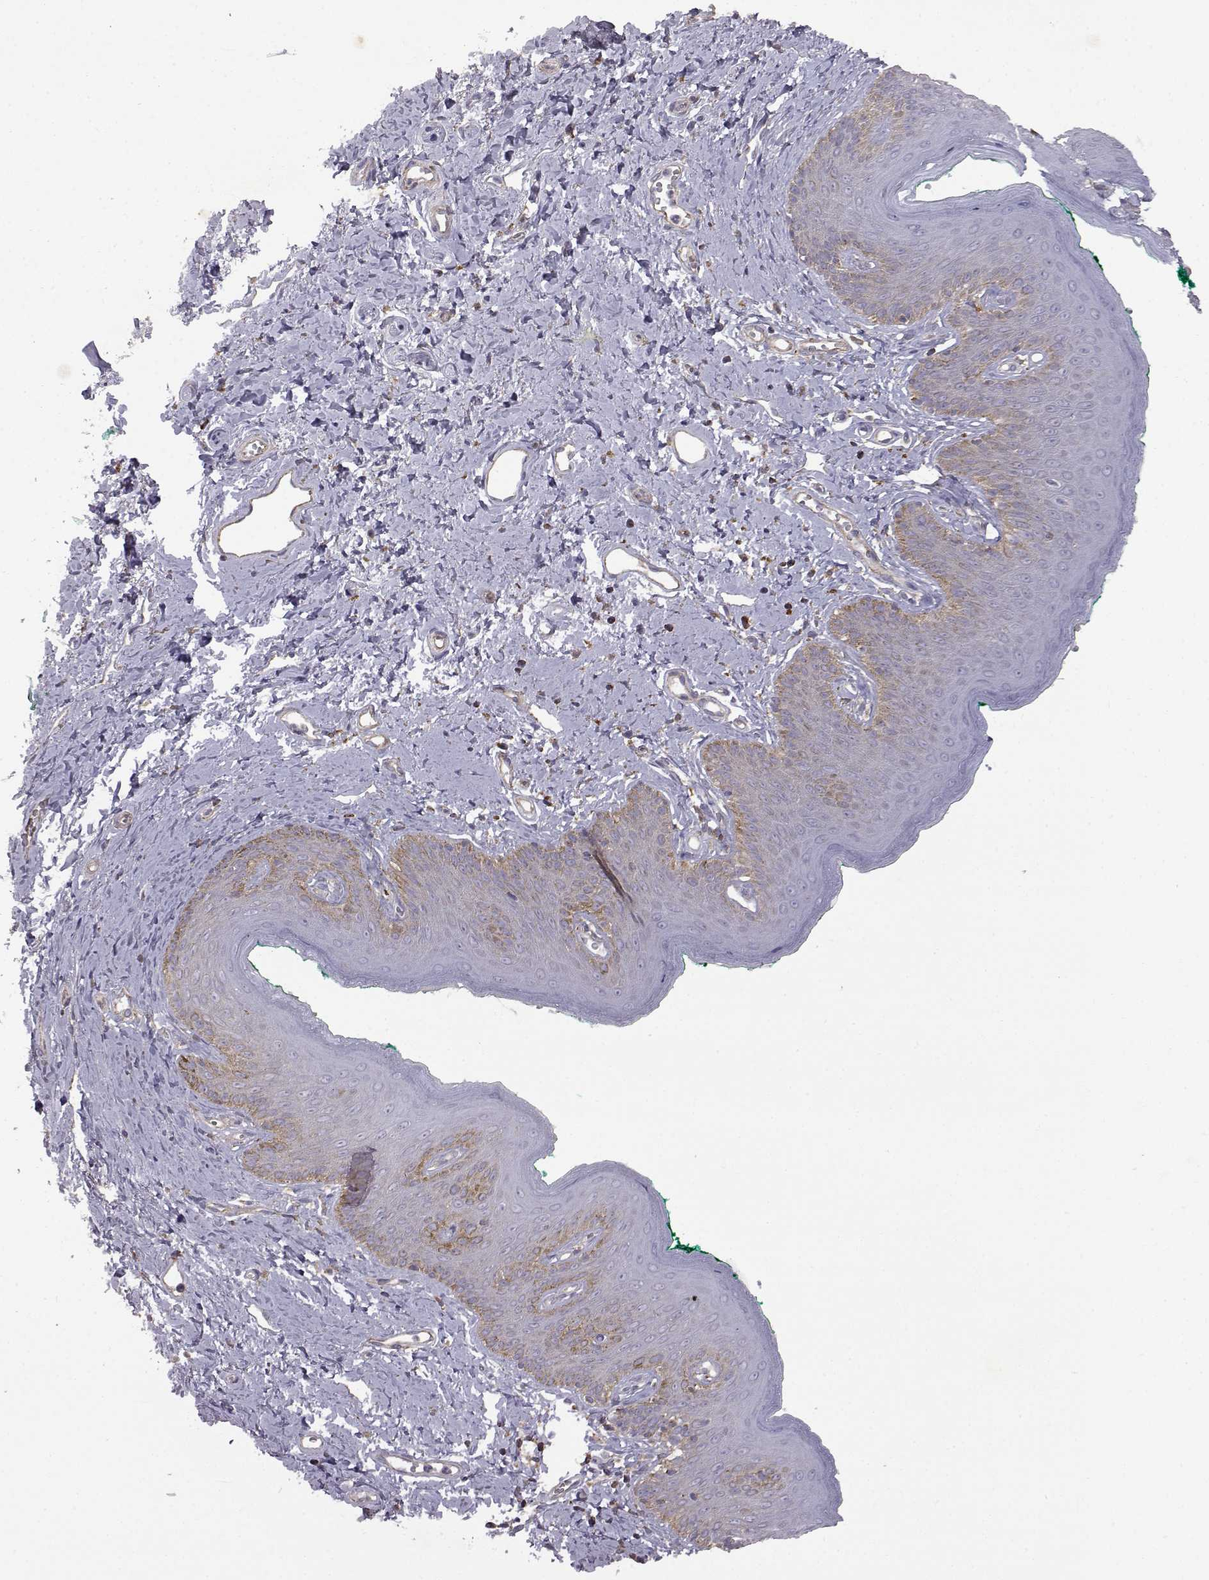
{"staining": {"intensity": "weak", "quantity": "<25%", "location": "cytoplasmic/membranous"}, "tissue": "skin", "cell_type": "Epidermal cells", "image_type": "normal", "snomed": [{"axis": "morphology", "description": "Normal tissue, NOS"}, {"axis": "topography", "description": "Vulva"}], "caption": "Human skin stained for a protein using IHC shows no staining in epidermal cells.", "gene": "DDC", "patient": {"sex": "female", "age": 66}}